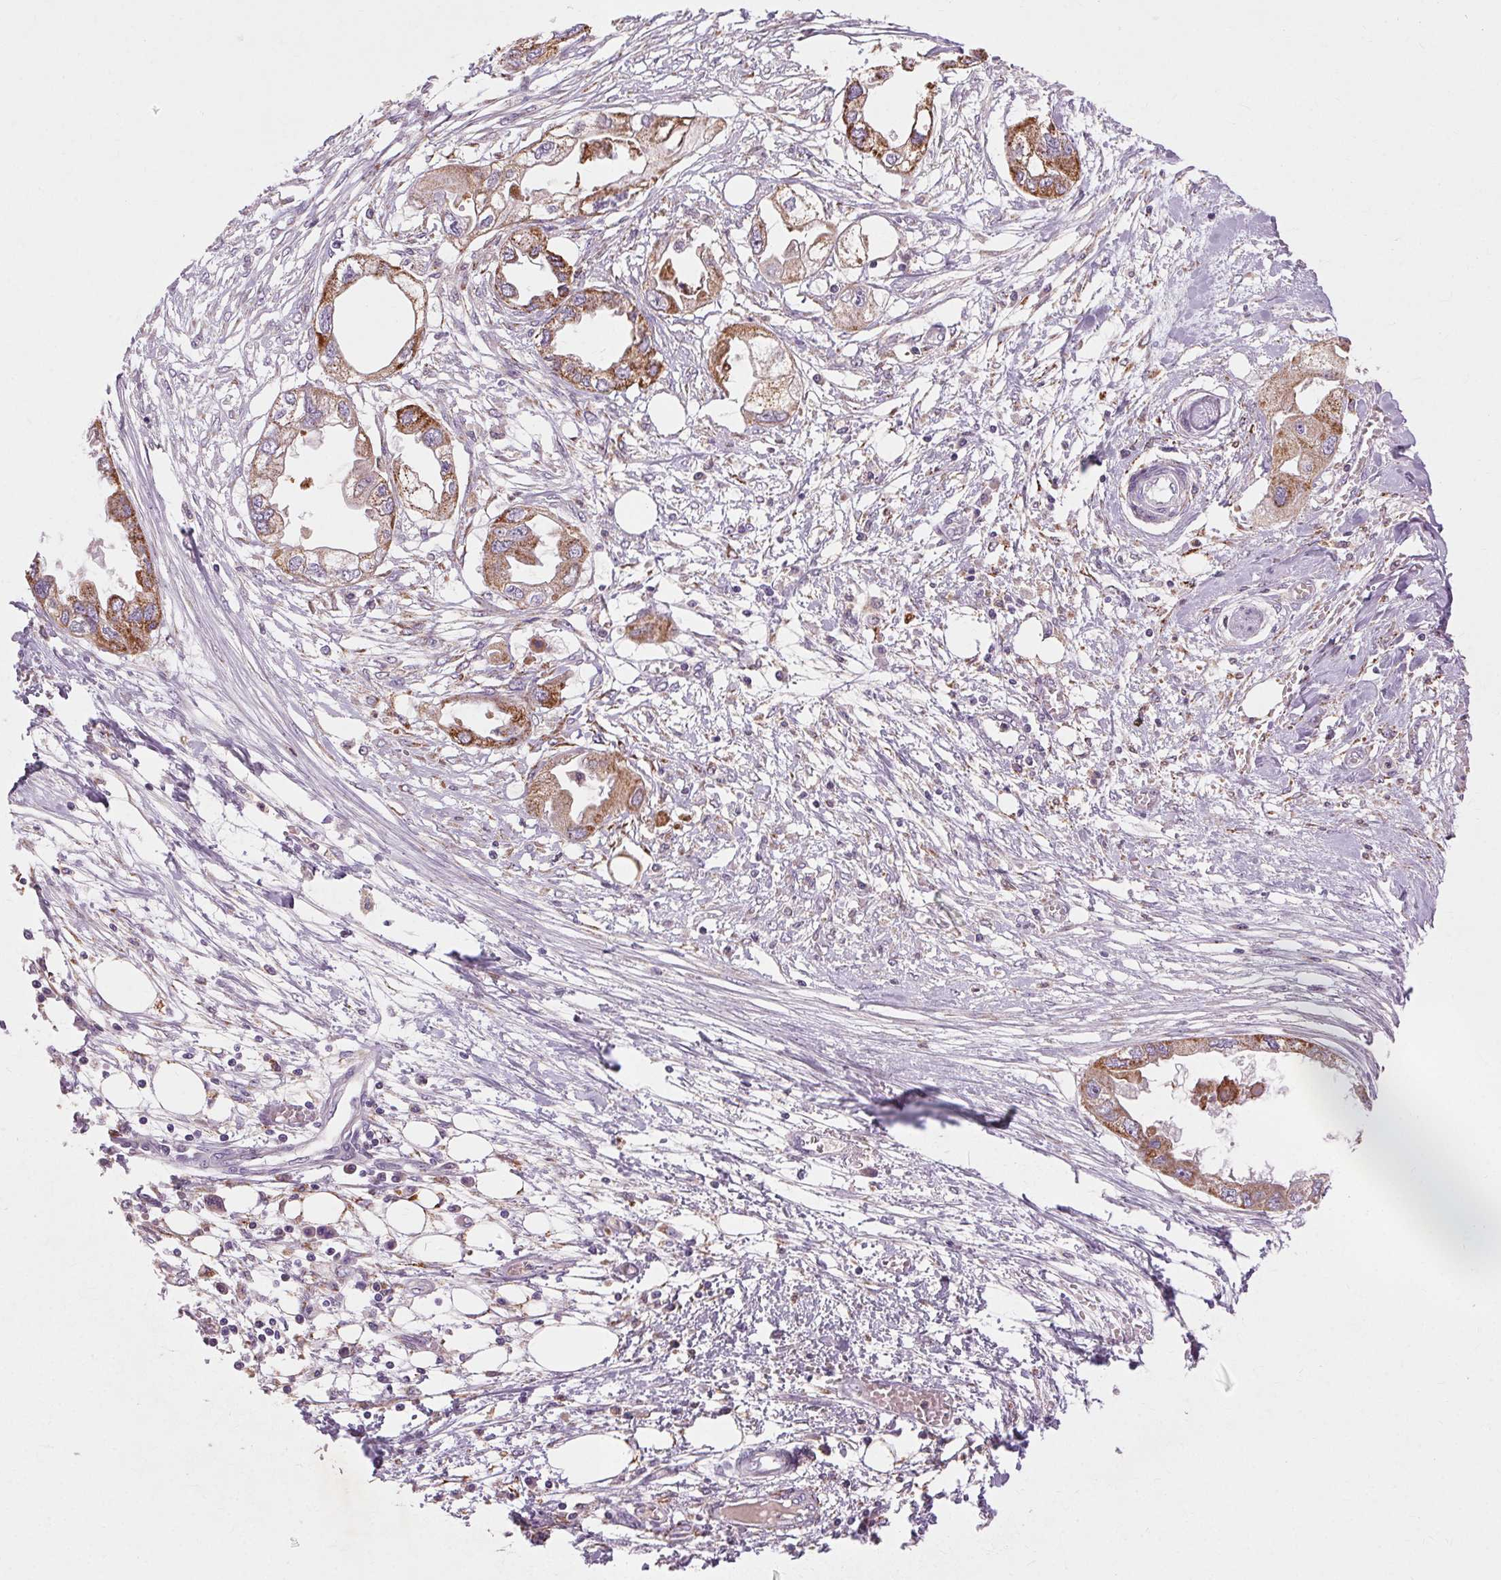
{"staining": {"intensity": "strong", "quantity": ">75%", "location": "cytoplasmic/membranous"}, "tissue": "endometrial cancer", "cell_type": "Tumor cells", "image_type": "cancer", "snomed": [{"axis": "morphology", "description": "Adenocarcinoma, NOS"}, {"axis": "morphology", "description": "Adenocarcinoma, metastatic, NOS"}, {"axis": "topography", "description": "Adipose tissue"}, {"axis": "topography", "description": "Endometrium"}], "caption": "A micrograph of adenocarcinoma (endometrial) stained for a protein demonstrates strong cytoplasmic/membranous brown staining in tumor cells.", "gene": "REP15", "patient": {"sex": "female", "age": 67}}